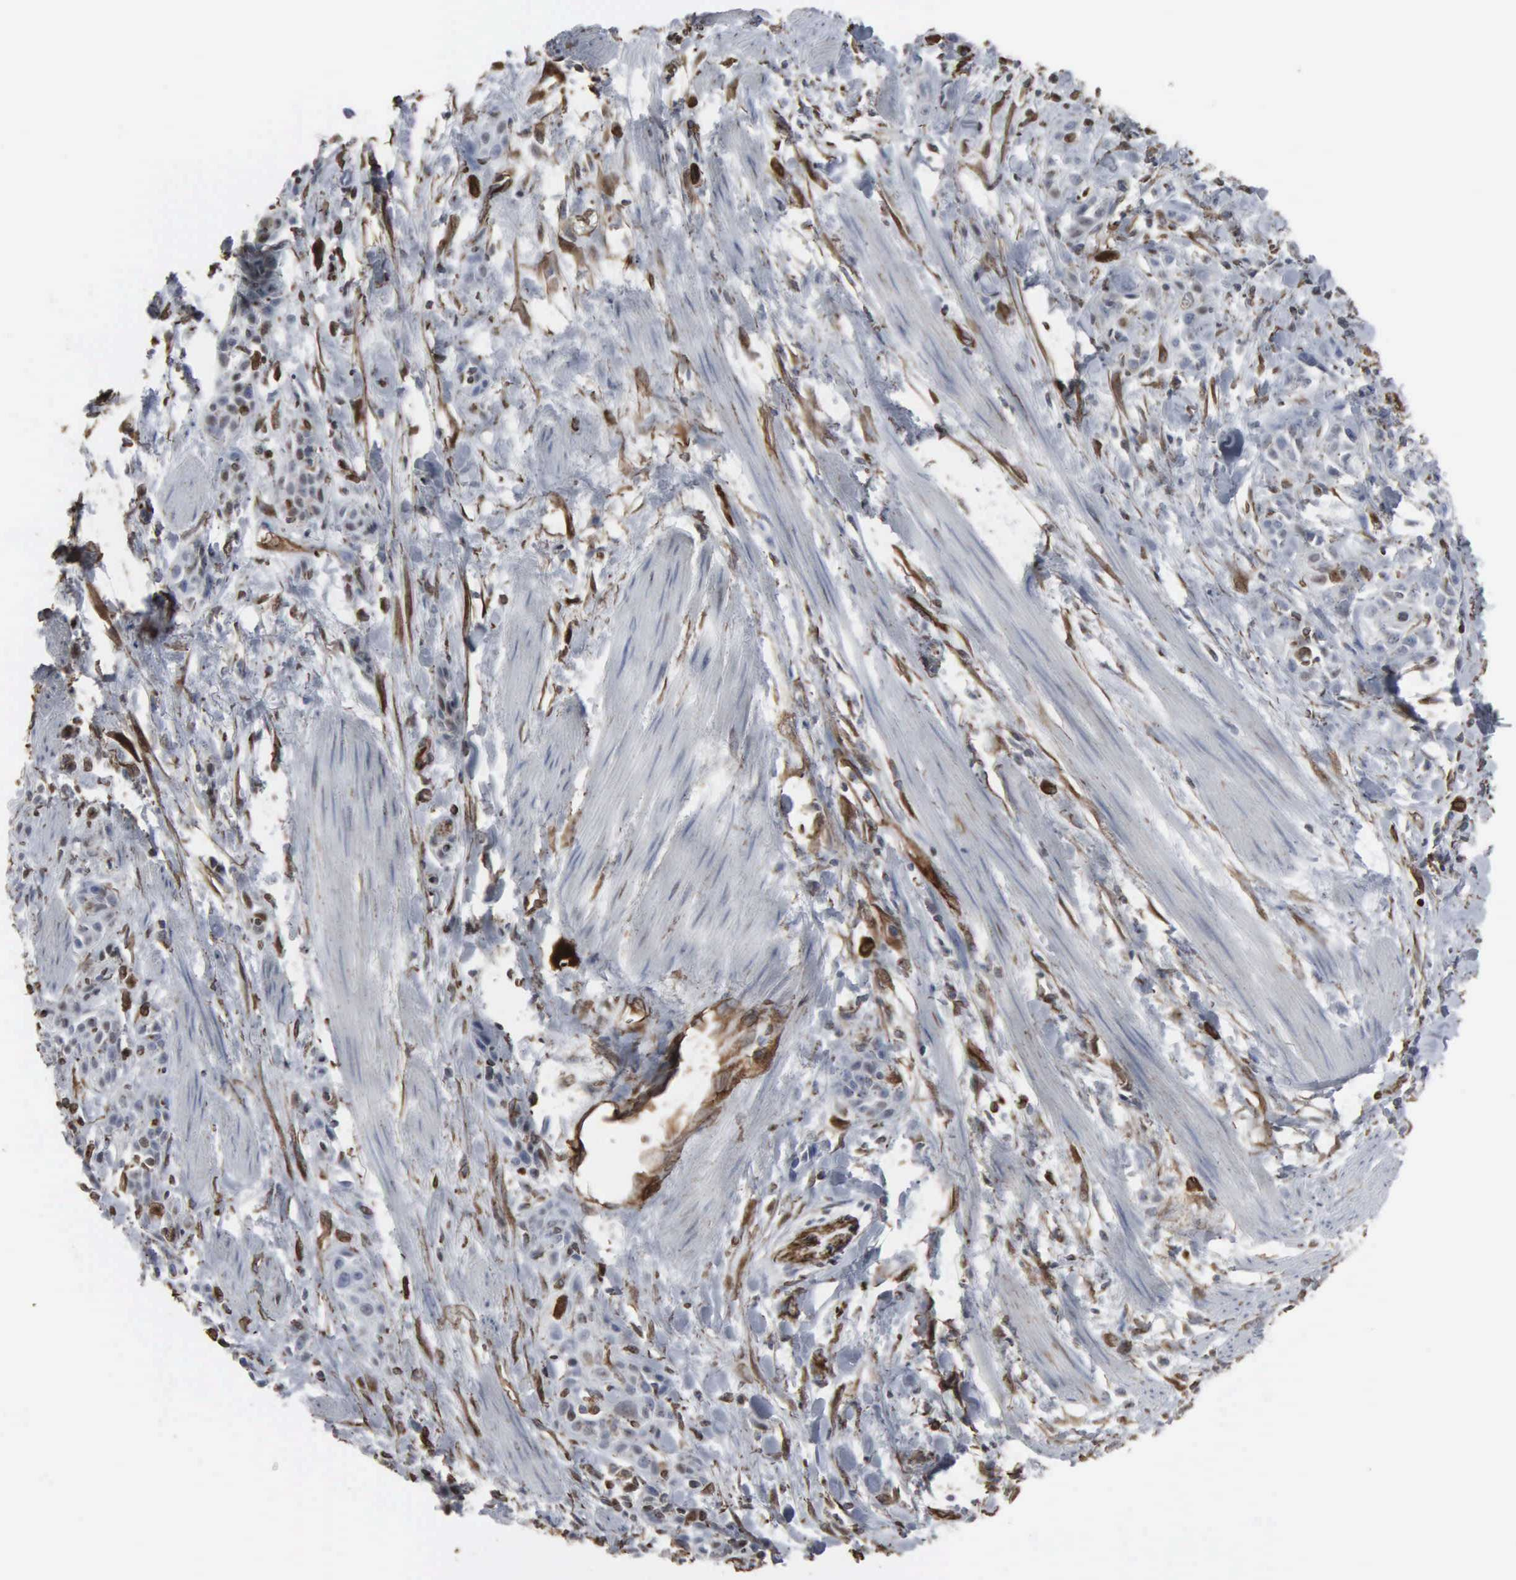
{"staining": {"intensity": "weak", "quantity": "<25%", "location": "nuclear"}, "tissue": "skin cancer", "cell_type": "Tumor cells", "image_type": "cancer", "snomed": [{"axis": "morphology", "description": "Squamous cell carcinoma, NOS"}, {"axis": "topography", "description": "Skin"}, {"axis": "topography", "description": "Anal"}], "caption": "Immunohistochemistry photomicrograph of skin squamous cell carcinoma stained for a protein (brown), which exhibits no expression in tumor cells.", "gene": "CCNE1", "patient": {"sex": "male", "age": 64}}